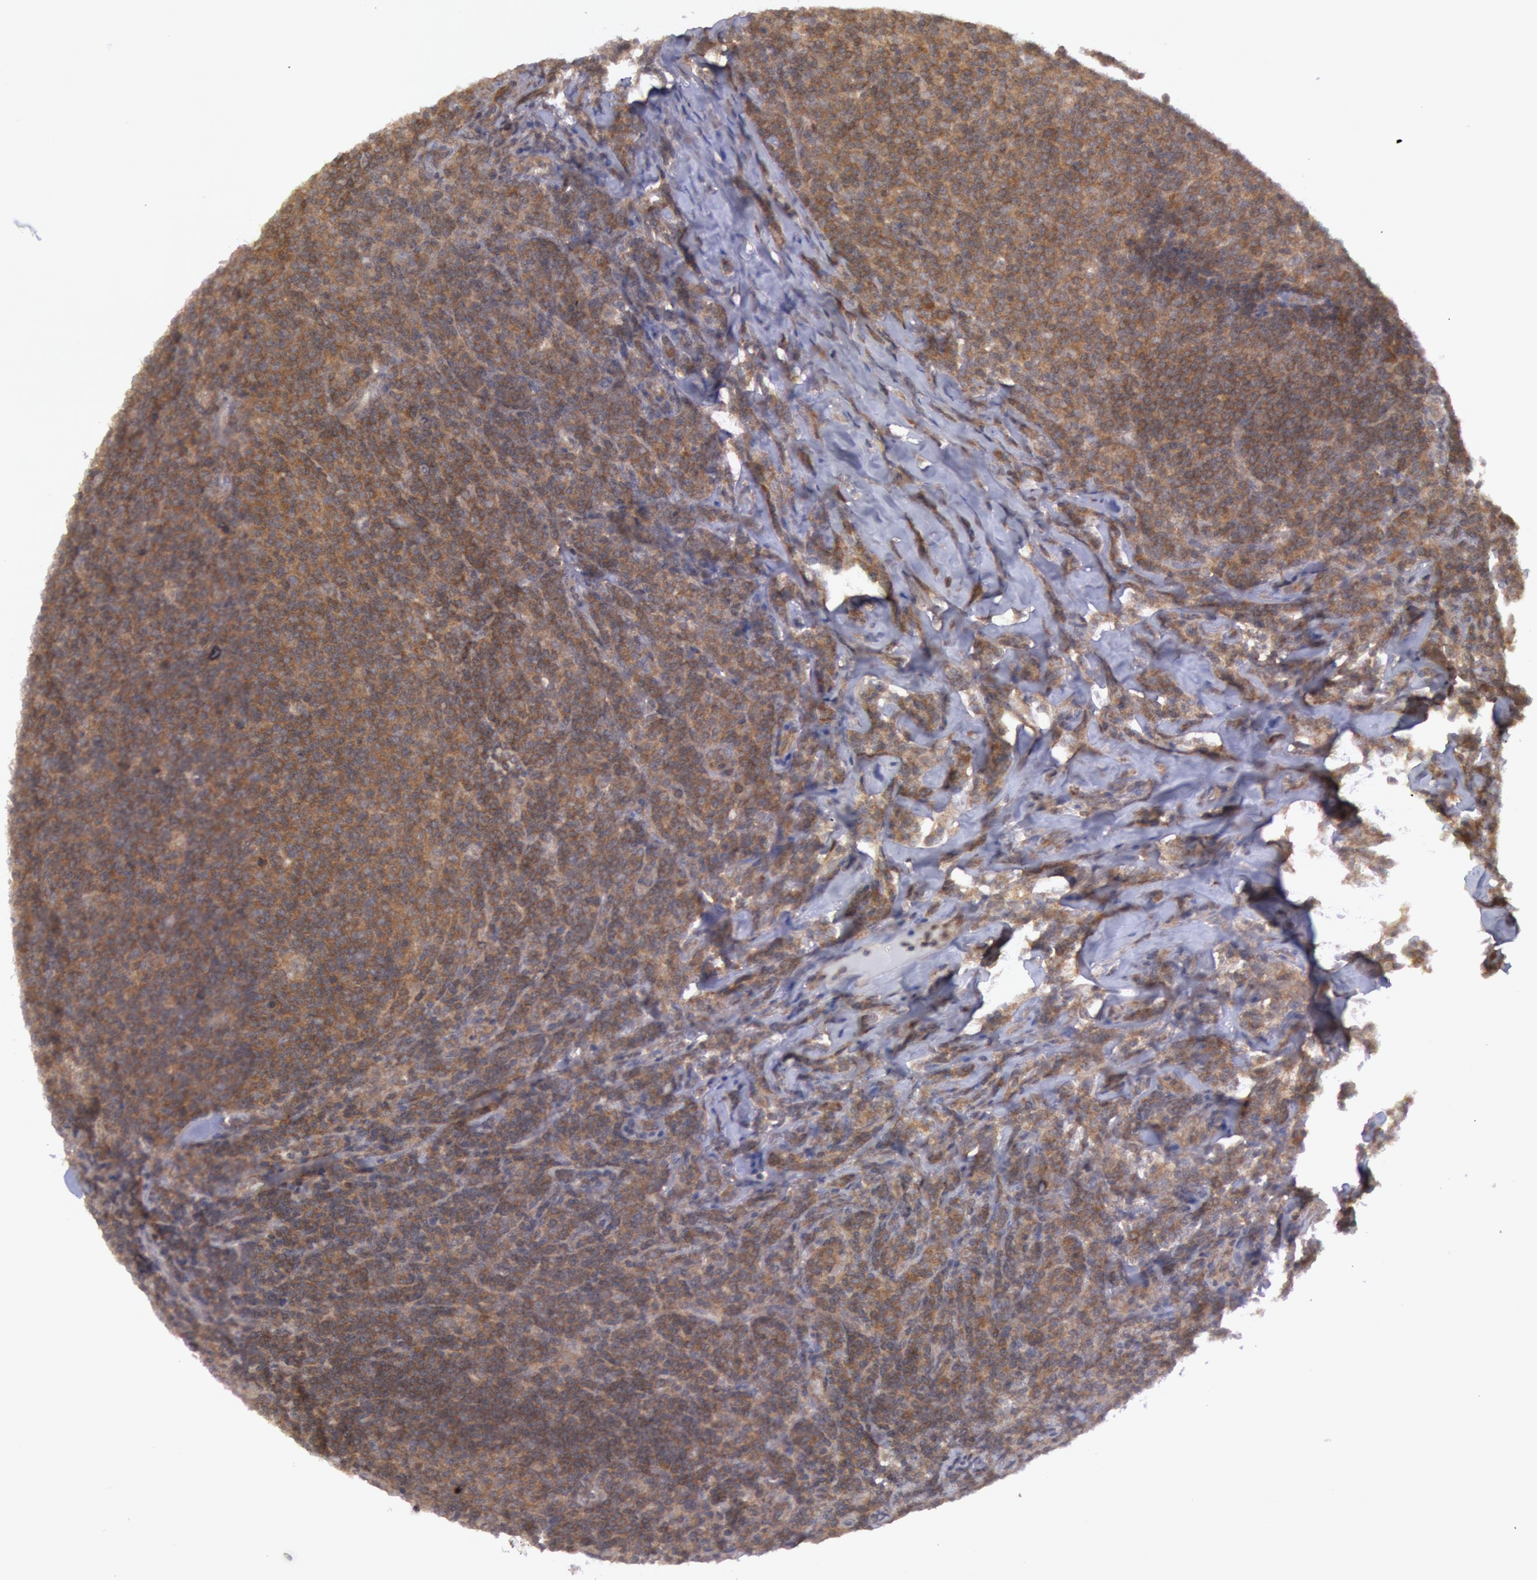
{"staining": {"intensity": "moderate", "quantity": ">75%", "location": "cytoplasmic/membranous"}, "tissue": "lymphoma", "cell_type": "Tumor cells", "image_type": "cancer", "snomed": [{"axis": "morphology", "description": "Malignant lymphoma, non-Hodgkin's type, Low grade"}, {"axis": "topography", "description": "Lymph node"}], "caption": "This is a micrograph of IHC staining of low-grade malignant lymphoma, non-Hodgkin's type, which shows moderate expression in the cytoplasmic/membranous of tumor cells.", "gene": "BRAF", "patient": {"sex": "male", "age": 74}}